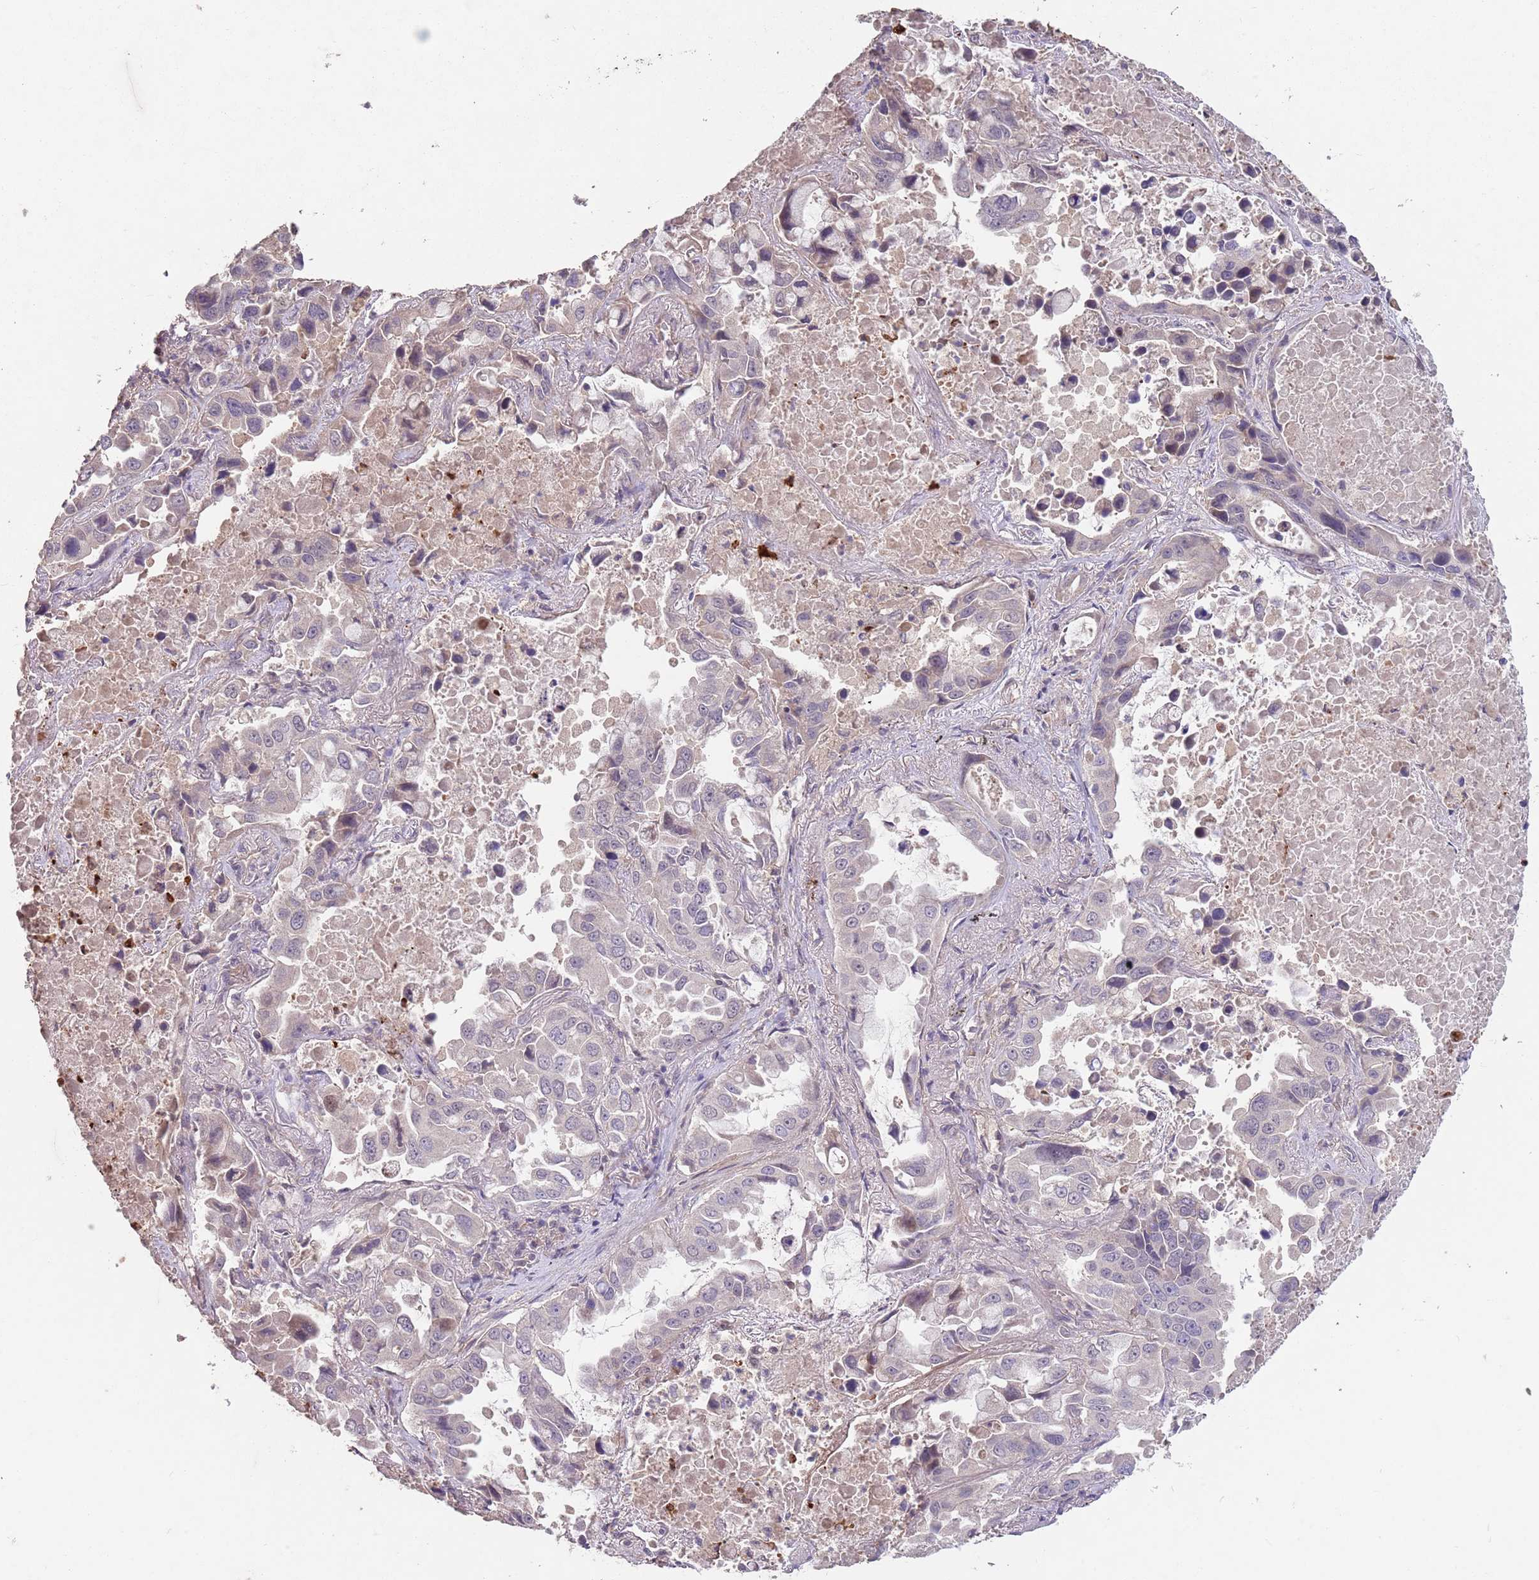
{"staining": {"intensity": "negative", "quantity": "none", "location": "none"}, "tissue": "lung cancer", "cell_type": "Tumor cells", "image_type": "cancer", "snomed": [{"axis": "morphology", "description": "Adenocarcinoma, NOS"}, {"axis": "topography", "description": "Lung"}], "caption": "IHC of adenocarcinoma (lung) demonstrates no positivity in tumor cells.", "gene": "MEI1", "patient": {"sex": "male", "age": 64}}